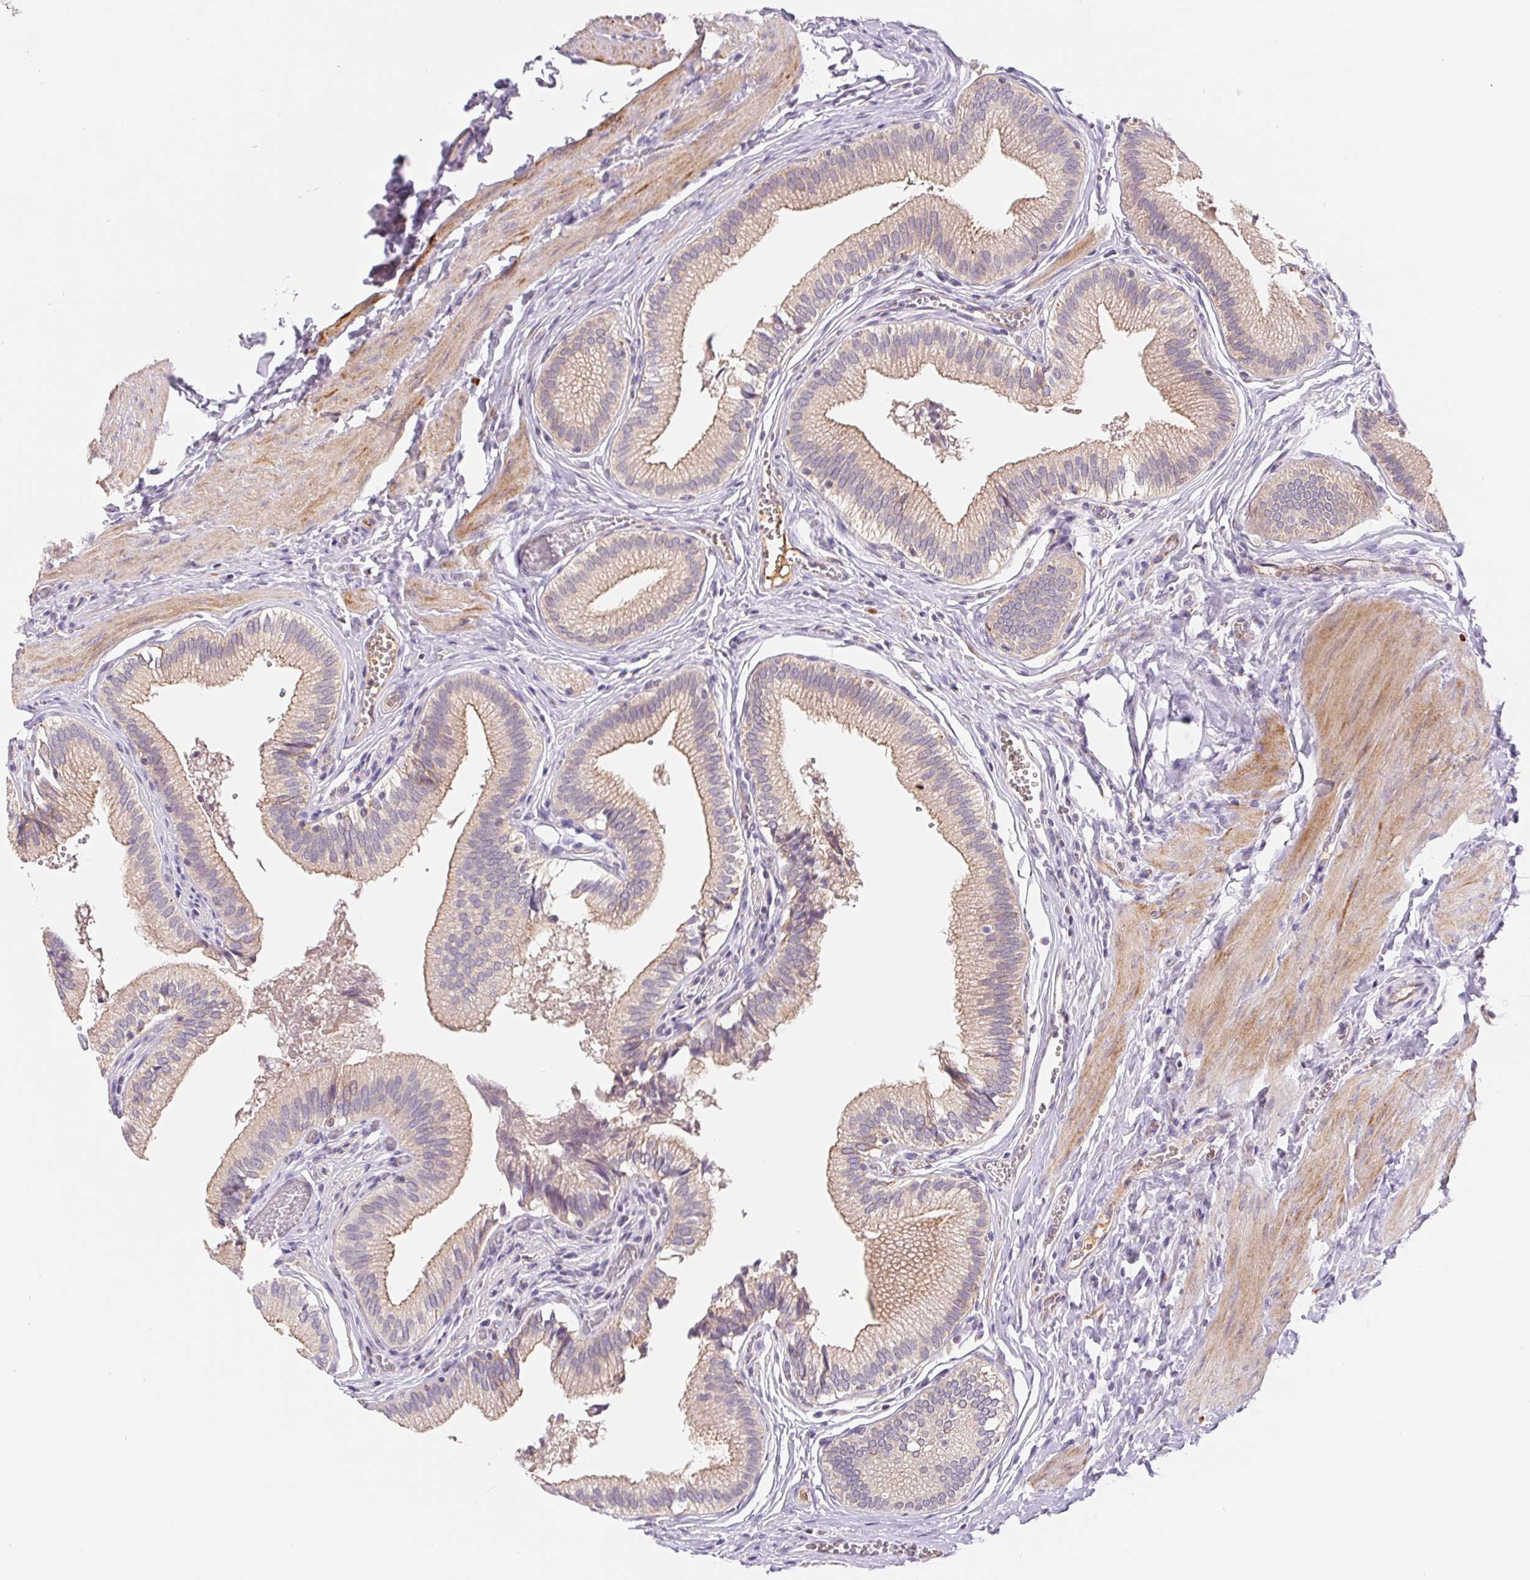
{"staining": {"intensity": "weak", "quantity": "25%-75%", "location": "cytoplasmic/membranous"}, "tissue": "gallbladder", "cell_type": "Glandular cells", "image_type": "normal", "snomed": [{"axis": "morphology", "description": "Normal tissue, NOS"}, {"axis": "topography", "description": "Gallbladder"}, {"axis": "topography", "description": "Peripheral nerve tissue"}], "caption": "Immunohistochemical staining of normal gallbladder demonstrates 25%-75% levels of weak cytoplasmic/membranous protein positivity in approximately 25%-75% of glandular cells.", "gene": "EMC6", "patient": {"sex": "male", "age": 17}}